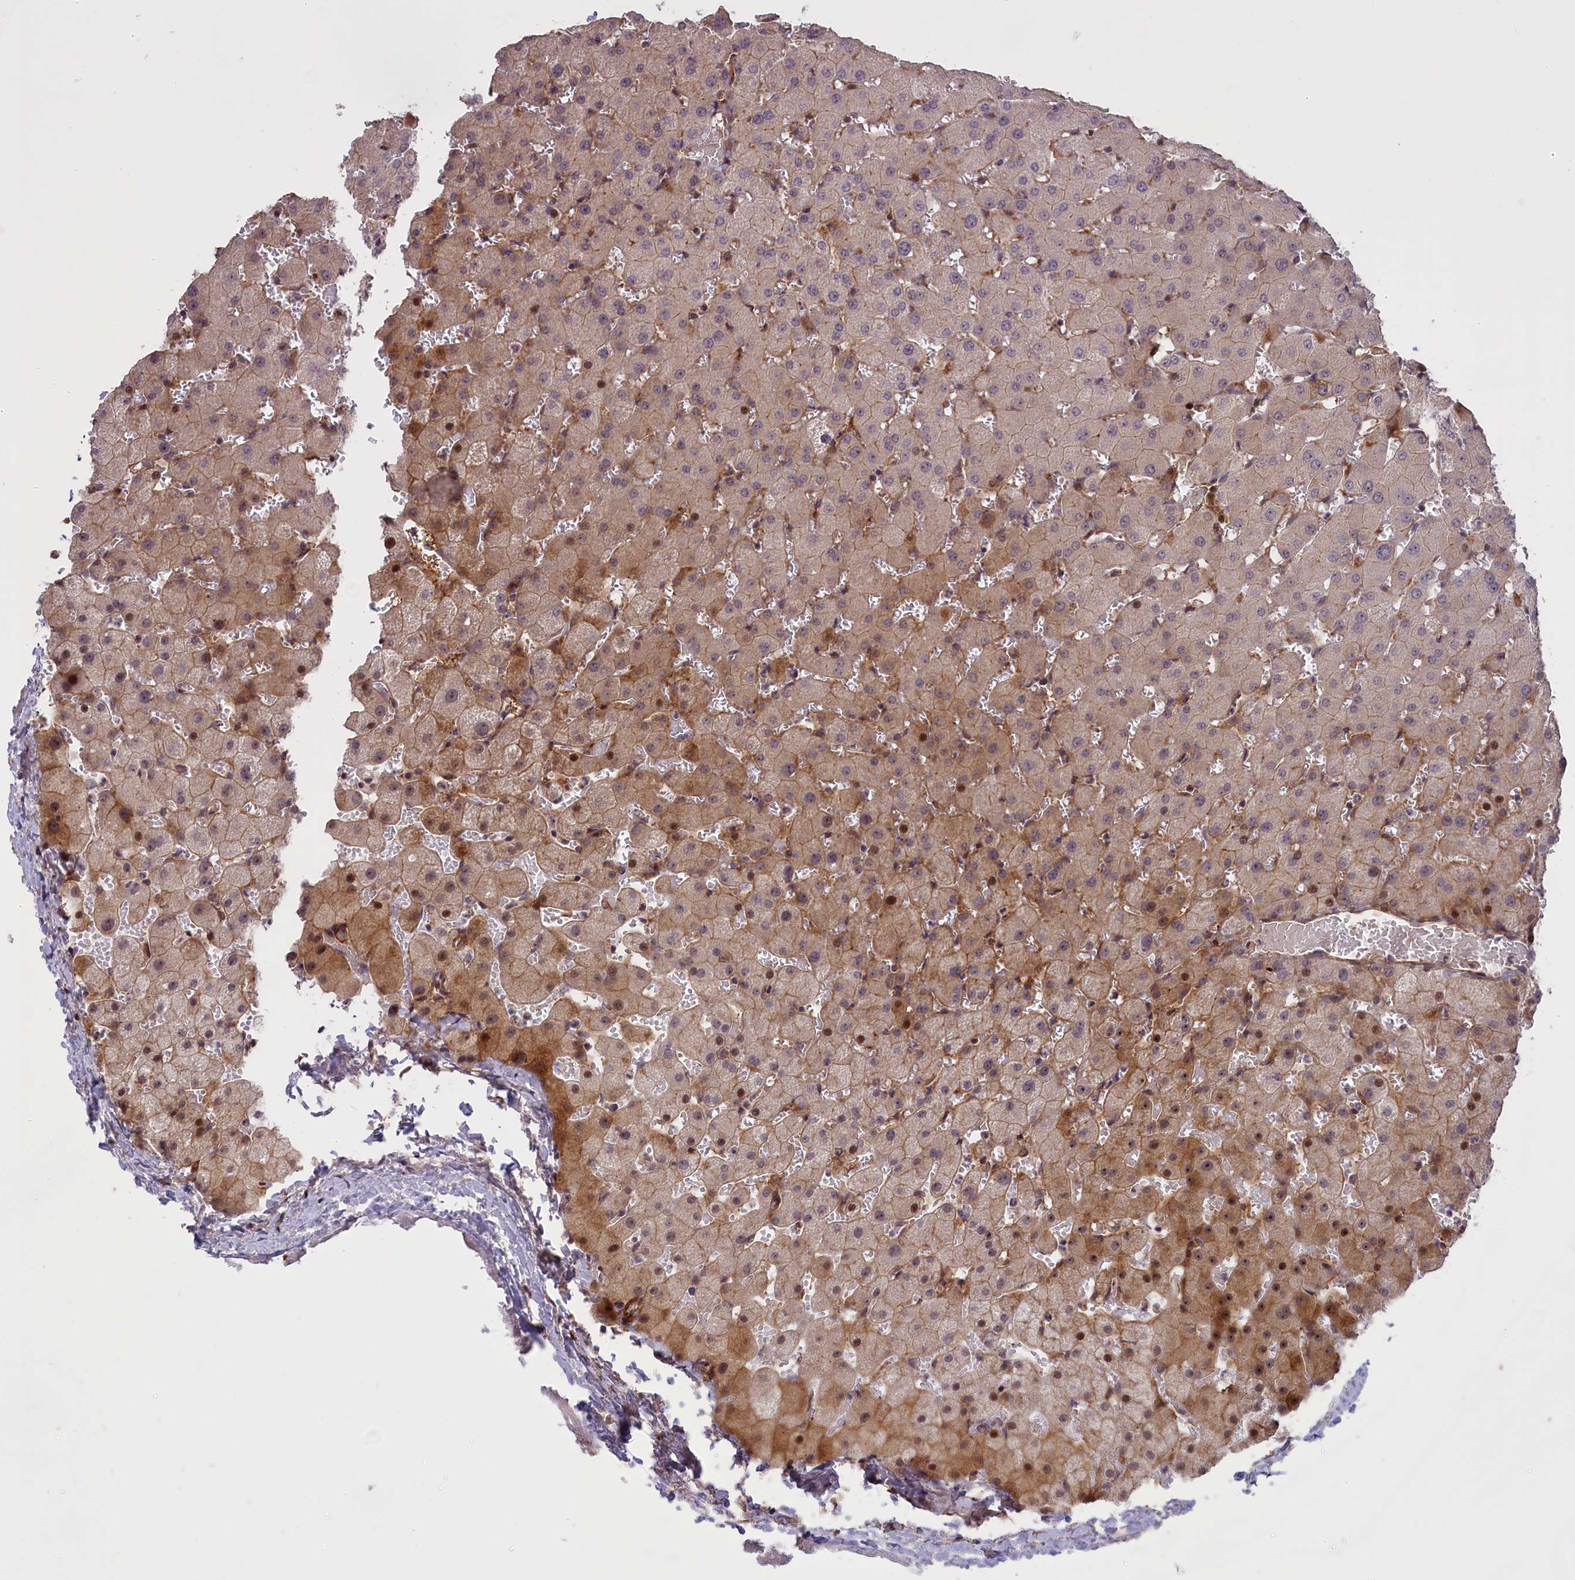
{"staining": {"intensity": "negative", "quantity": "none", "location": "none"}, "tissue": "liver", "cell_type": "Cholangiocytes", "image_type": "normal", "snomed": [{"axis": "morphology", "description": "Normal tissue, NOS"}, {"axis": "topography", "description": "Liver"}], "caption": "Immunohistochemistry of normal human liver shows no positivity in cholangiocytes. (DAB immunohistochemistry (IHC) visualized using brightfield microscopy, high magnification).", "gene": "ENHO", "patient": {"sex": "female", "age": 63}}